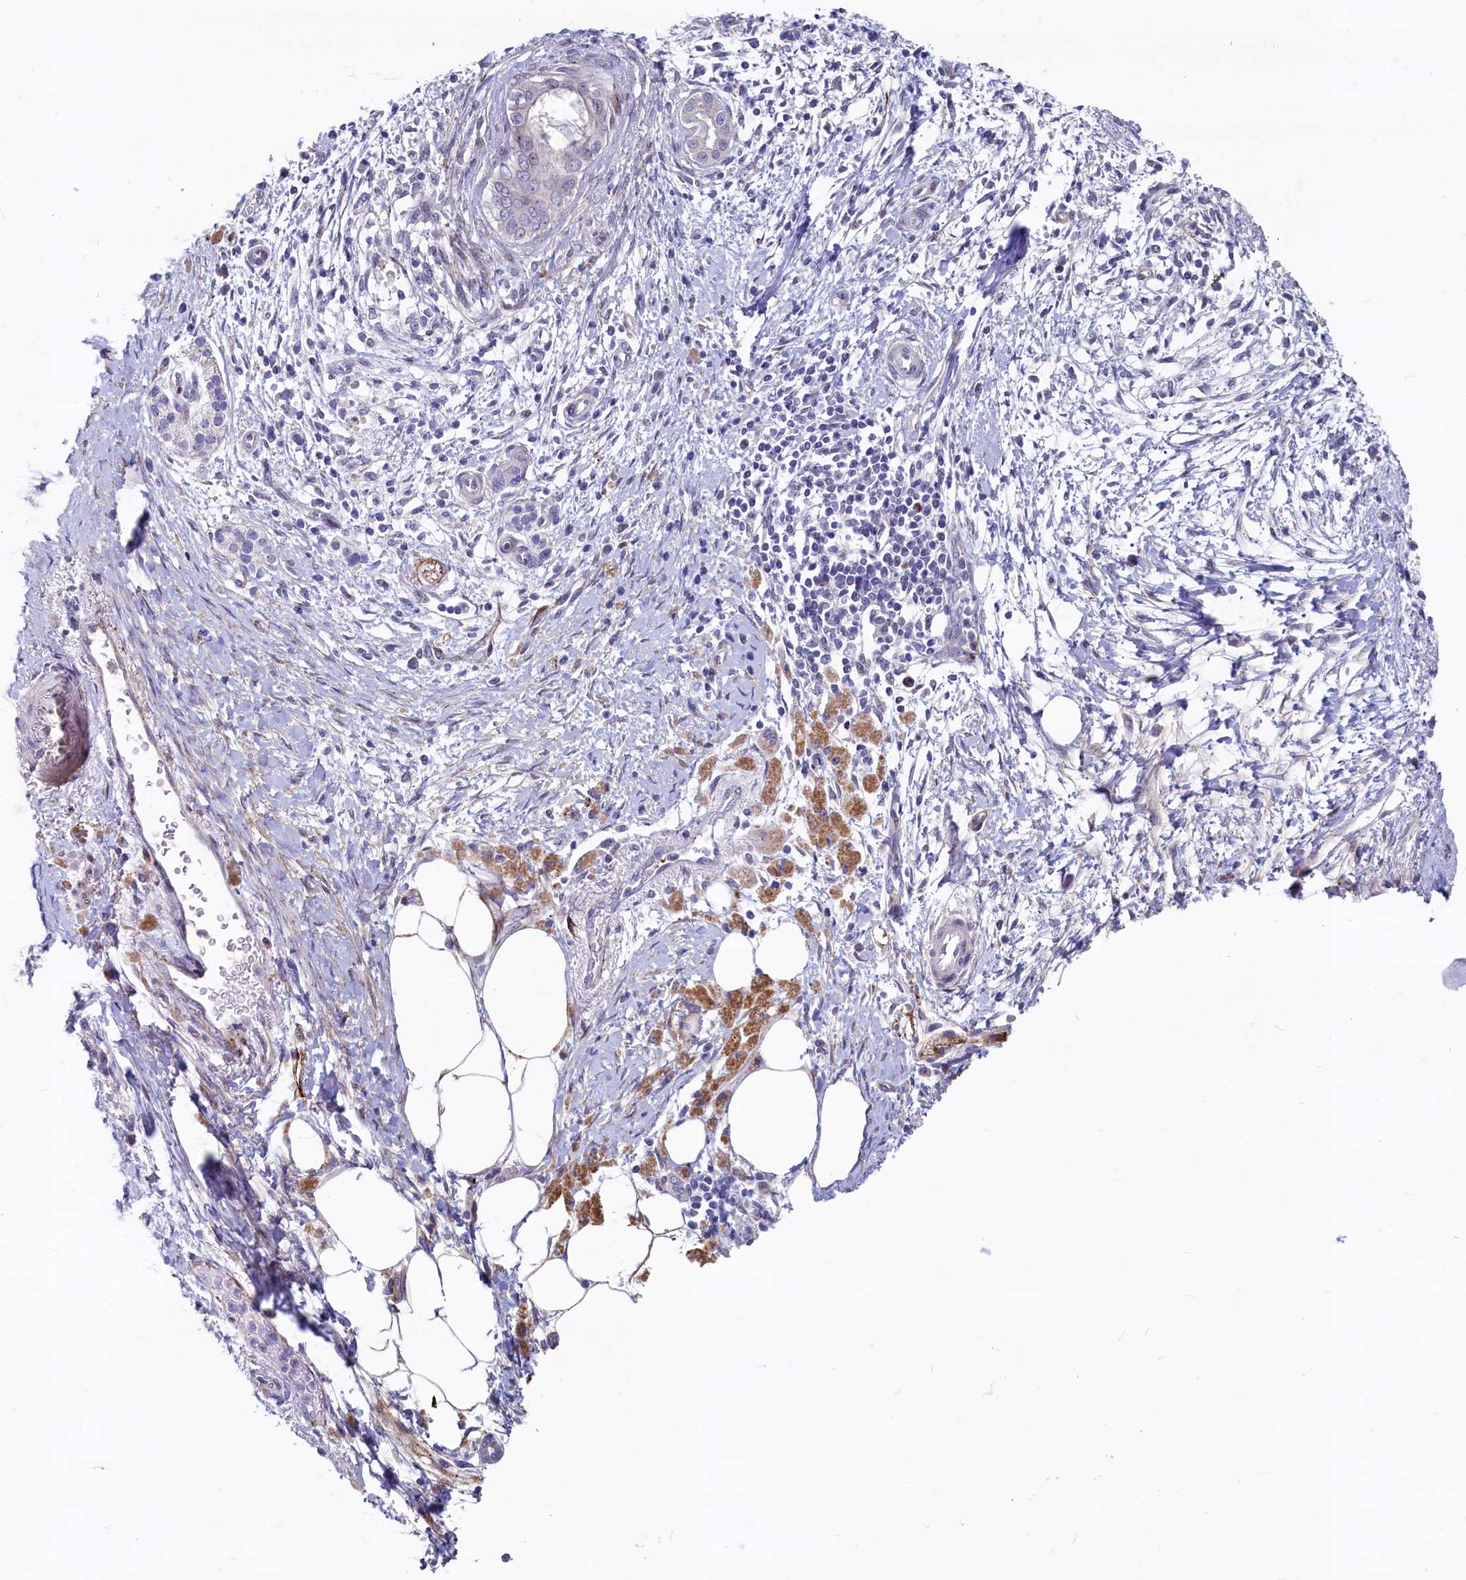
{"staining": {"intensity": "weak", "quantity": "<25%", "location": "nuclear"}, "tissue": "pancreatic cancer", "cell_type": "Tumor cells", "image_type": "cancer", "snomed": [{"axis": "morphology", "description": "Adenocarcinoma, NOS"}, {"axis": "topography", "description": "Pancreas"}], "caption": "A photomicrograph of adenocarcinoma (pancreatic) stained for a protein reveals no brown staining in tumor cells.", "gene": "ASXL3", "patient": {"sex": "male", "age": 58}}